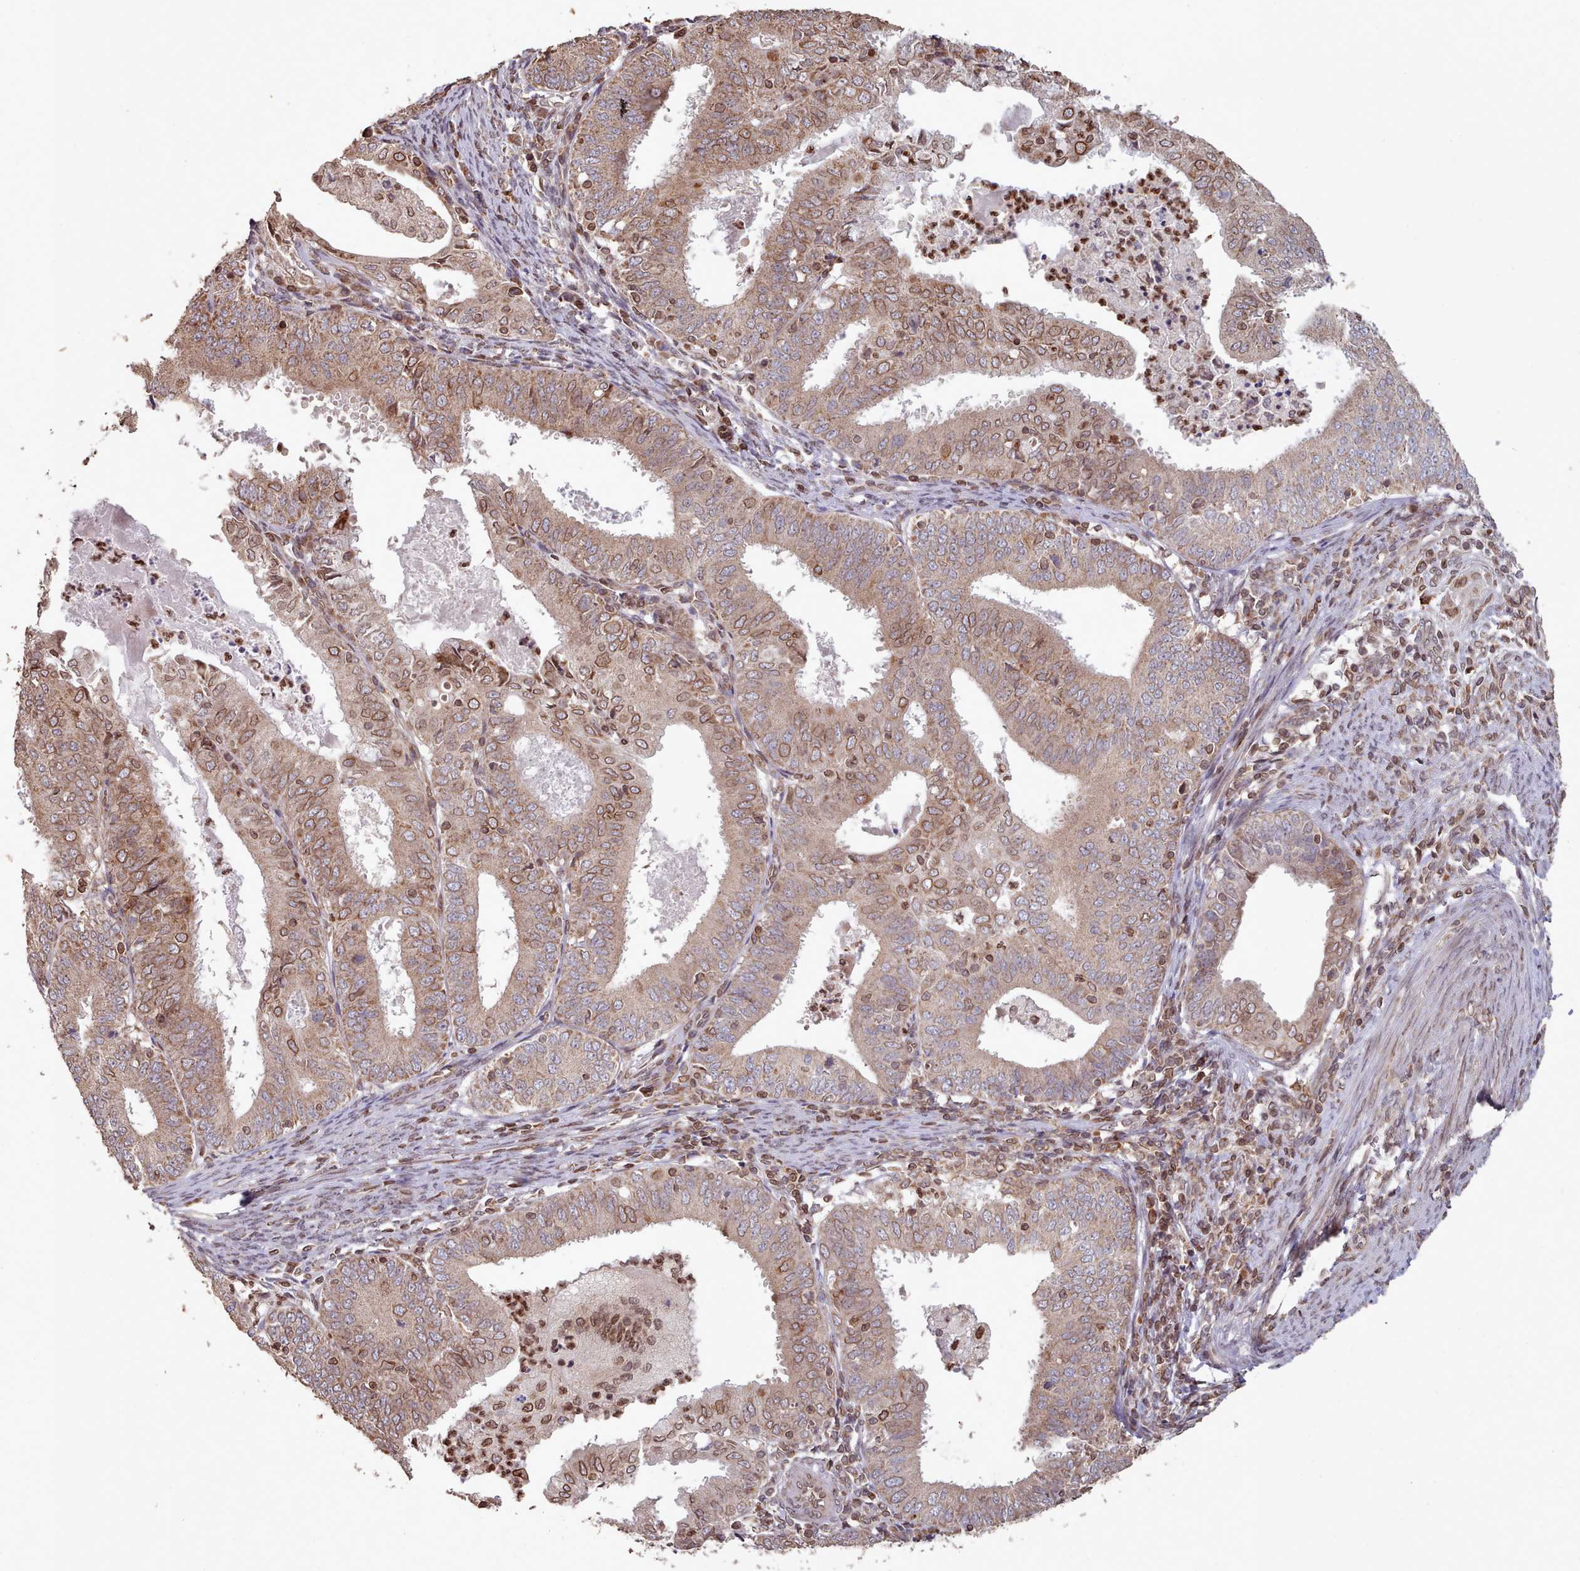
{"staining": {"intensity": "weak", "quantity": ">75%", "location": "cytoplasmic/membranous,nuclear"}, "tissue": "endometrial cancer", "cell_type": "Tumor cells", "image_type": "cancer", "snomed": [{"axis": "morphology", "description": "Adenocarcinoma, NOS"}, {"axis": "topography", "description": "Endometrium"}], "caption": "High-power microscopy captured an IHC micrograph of endometrial cancer (adenocarcinoma), revealing weak cytoplasmic/membranous and nuclear staining in about >75% of tumor cells. The staining was performed using DAB, with brown indicating positive protein expression. Nuclei are stained blue with hematoxylin.", "gene": "TOR1AIP1", "patient": {"sex": "female", "age": 57}}